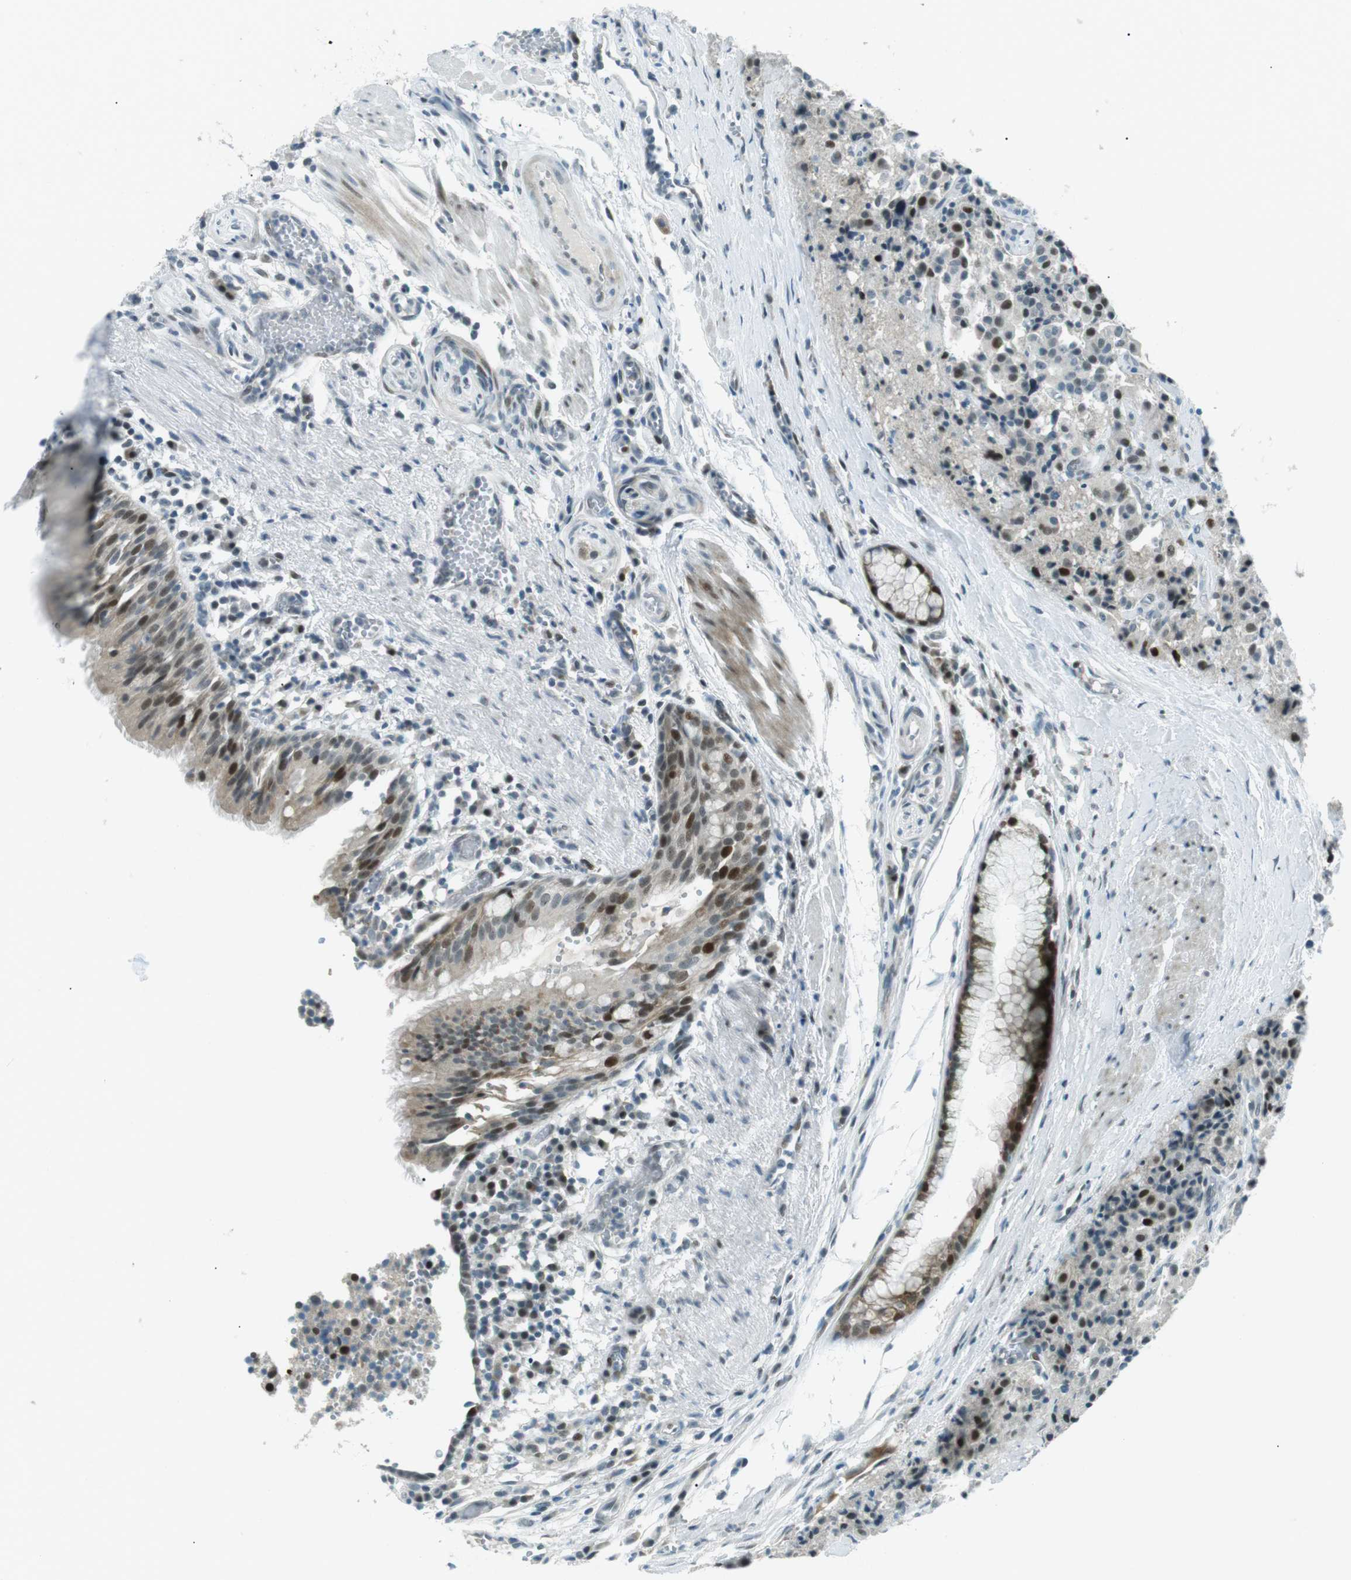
{"staining": {"intensity": "strong", "quantity": "25%-75%", "location": "nuclear"}, "tissue": "carcinoid", "cell_type": "Tumor cells", "image_type": "cancer", "snomed": [{"axis": "morphology", "description": "Carcinoid, malignant, NOS"}, {"axis": "topography", "description": "Lung"}], "caption": "Tumor cells show strong nuclear staining in approximately 25%-75% of cells in carcinoid.", "gene": "PJA1", "patient": {"sex": "male", "age": 30}}